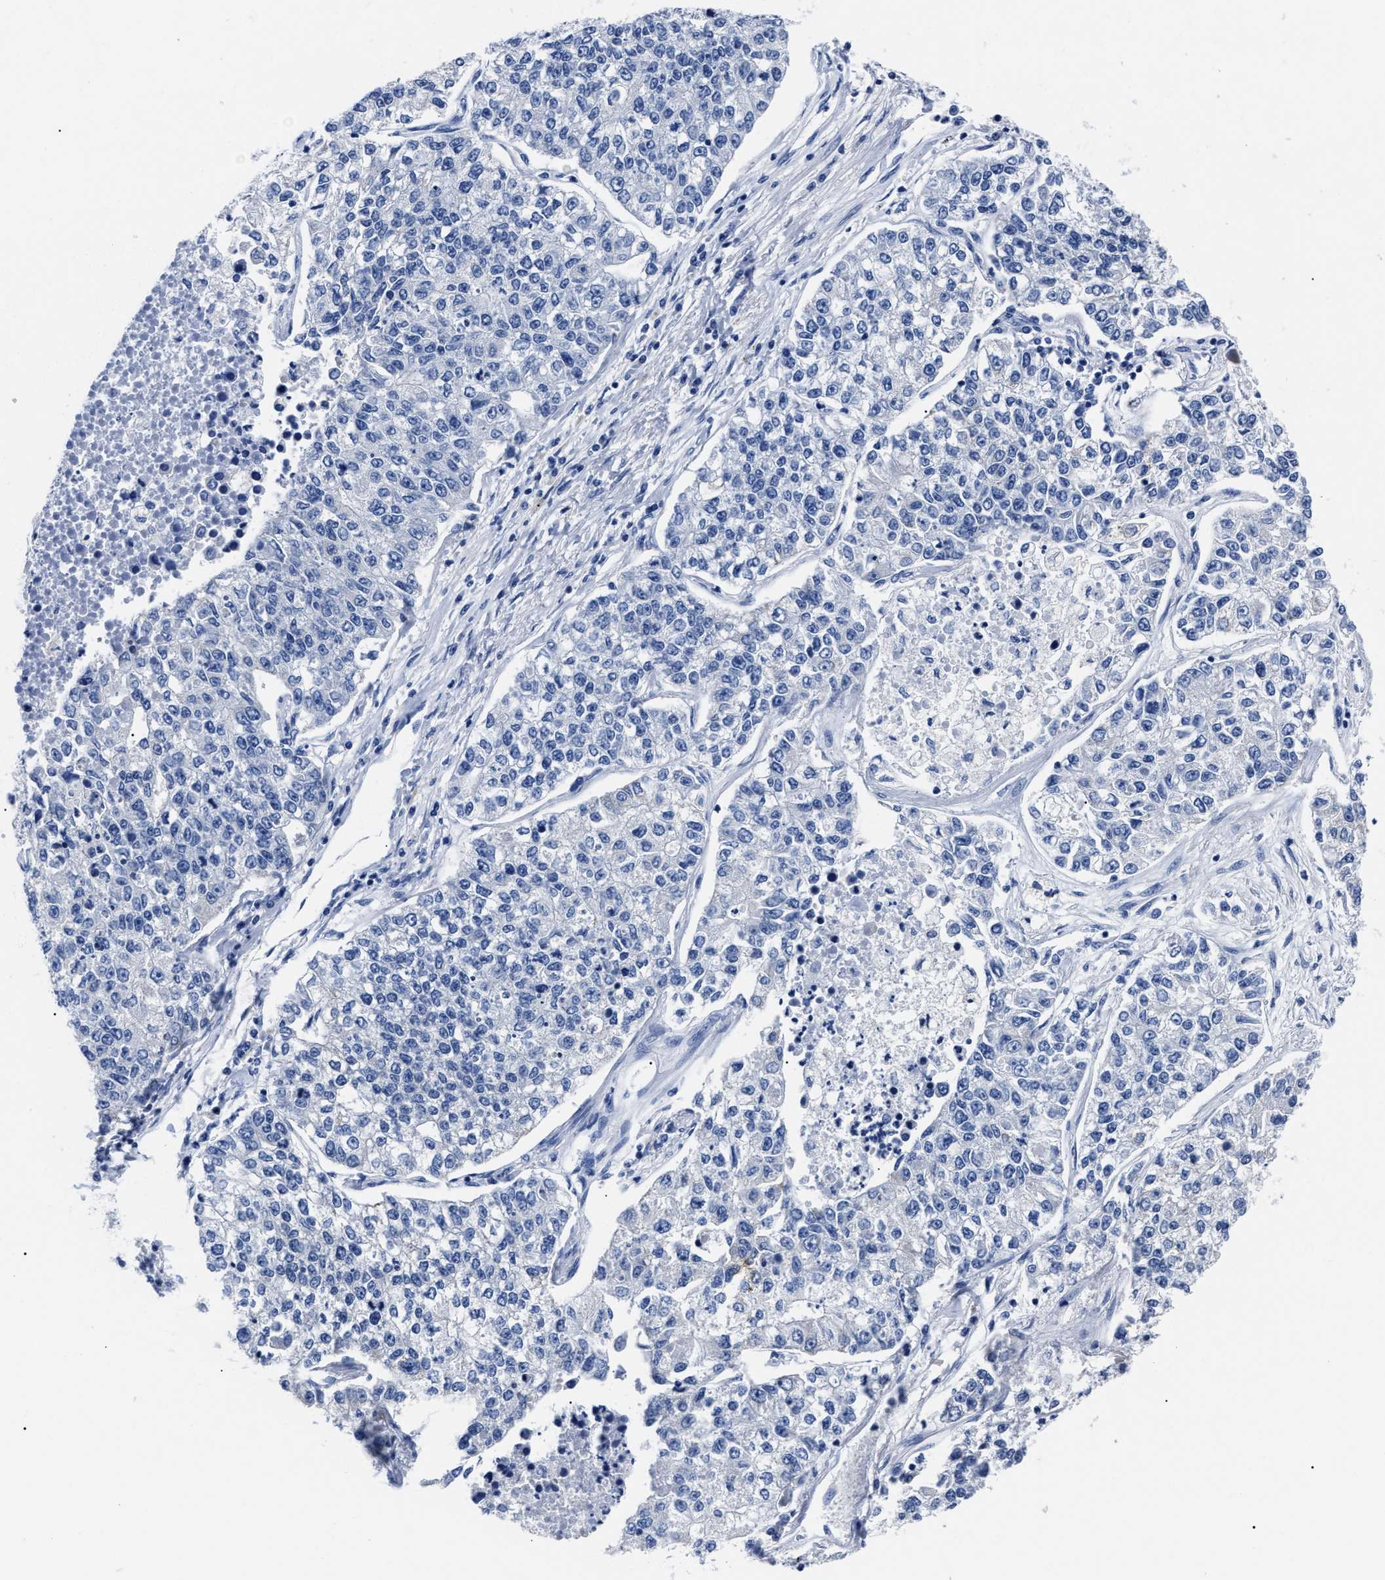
{"staining": {"intensity": "negative", "quantity": "none", "location": "none"}, "tissue": "lung cancer", "cell_type": "Tumor cells", "image_type": "cancer", "snomed": [{"axis": "morphology", "description": "Adenocarcinoma, NOS"}, {"axis": "topography", "description": "Lung"}], "caption": "An image of lung cancer (adenocarcinoma) stained for a protein exhibits no brown staining in tumor cells.", "gene": "ALPG", "patient": {"sex": "male", "age": 49}}